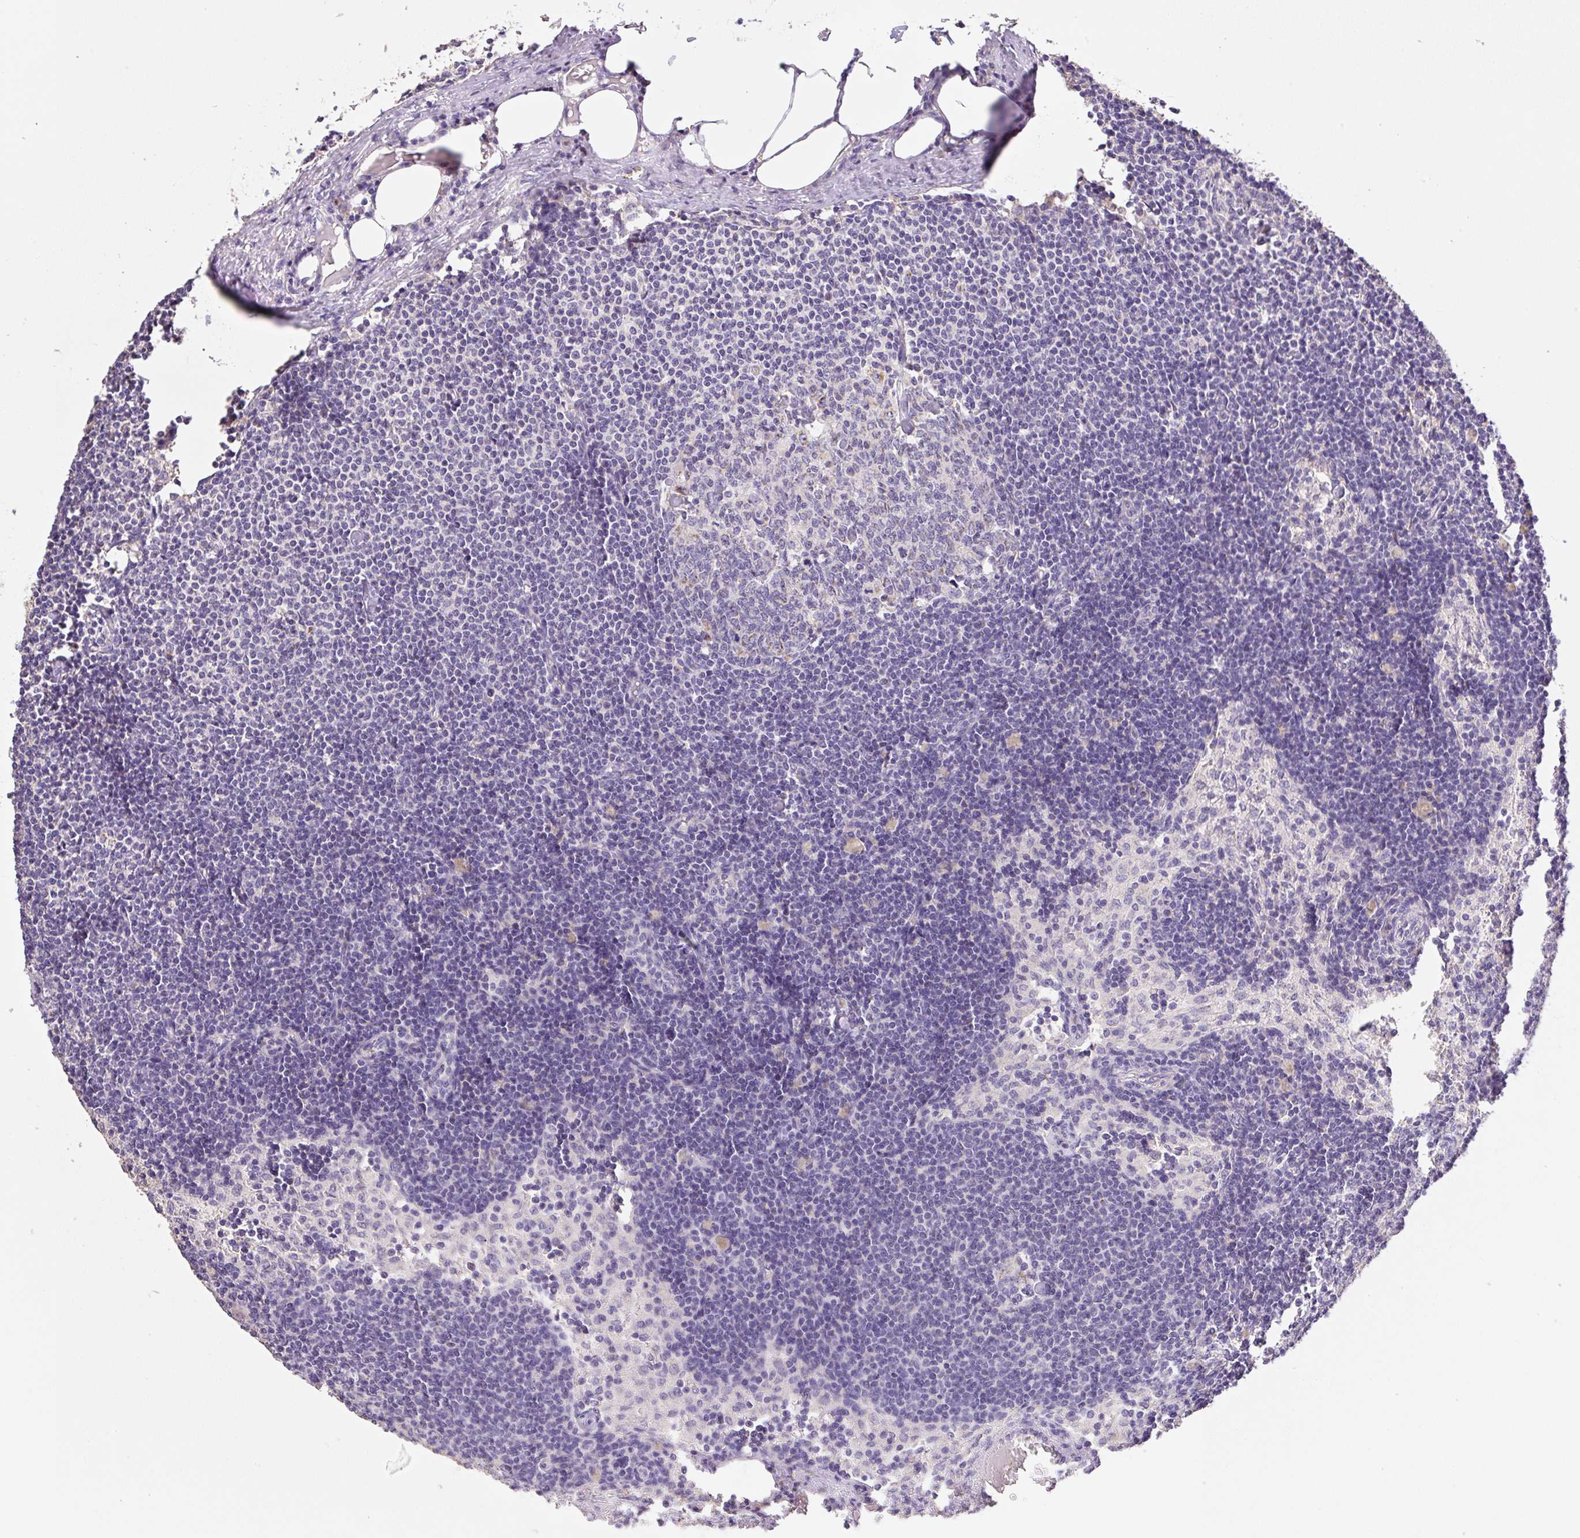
{"staining": {"intensity": "negative", "quantity": "none", "location": "none"}, "tissue": "lymph node", "cell_type": "Germinal center cells", "image_type": "normal", "snomed": [{"axis": "morphology", "description": "Normal tissue, NOS"}, {"axis": "topography", "description": "Lymph node"}], "caption": "Lymph node stained for a protein using IHC demonstrates no positivity germinal center cells.", "gene": "COPZ2", "patient": {"sex": "male", "age": 49}}